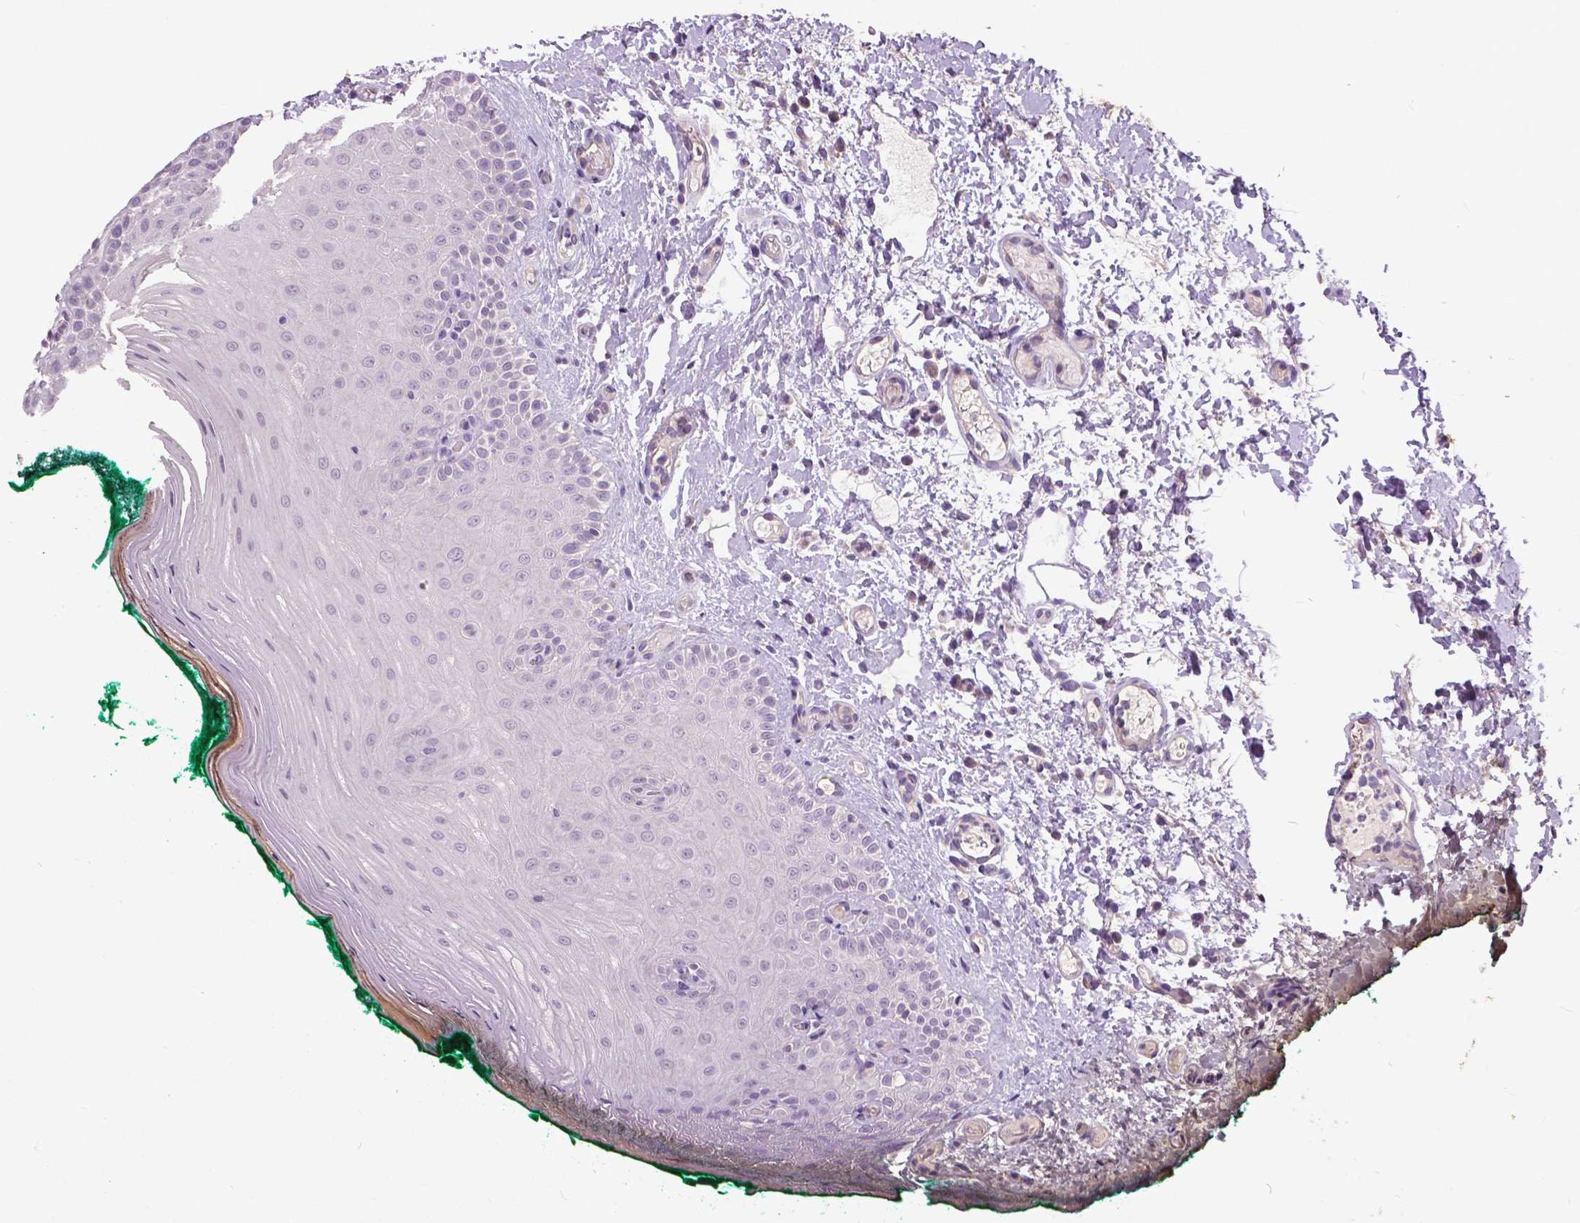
{"staining": {"intensity": "negative", "quantity": "none", "location": "none"}, "tissue": "oral mucosa", "cell_type": "Squamous epithelial cells", "image_type": "normal", "snomed": [{"axis": "morphology", "description": "Normal tissue, NOS"}, {"axis": "topography", "description": "Oral tissue"}], "caption": "Squamous epithelial cells show no significant positivity in benign oral mucosa. (DAB IHC visualized using brightfield microscopy, high magnification).", "gene": "FOXA1", "patient": {"sex": "female", "age": 83}}